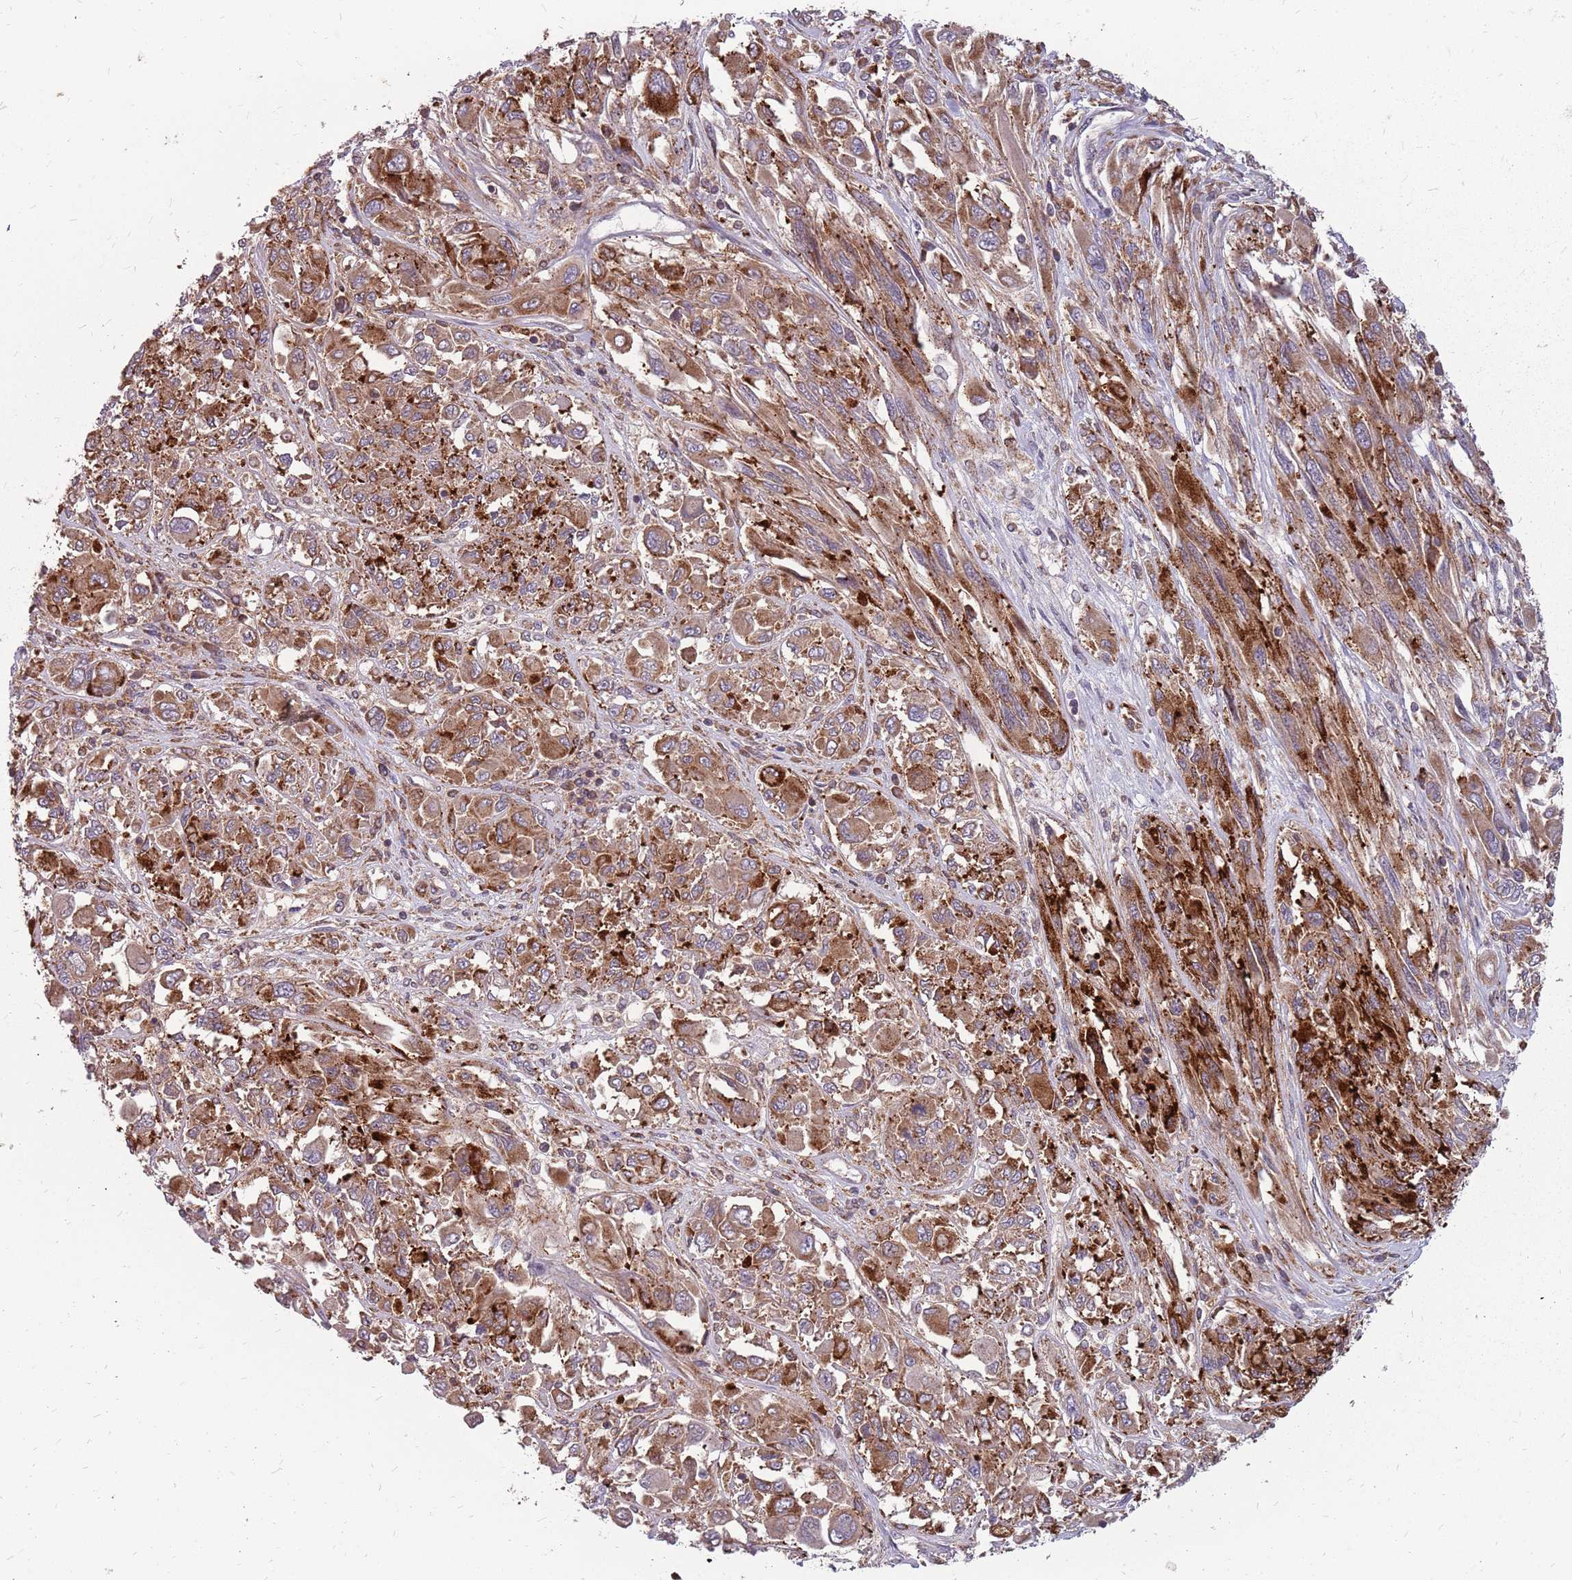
{"staining": {"intensity": "moderate", "quantity": ">75%", "location": "cytoplasmic/membranous"}, "tissue": "melanoma", "cell_type": "Tumor cells", "image_type": "cancer", "snomed": [{"axis": "morphology", "description": "Malignant melanoma, NOS"}, {"axis": "topography", "description": "Skin"}], "caption": "The micrograph displays immunohistochemical staining of malignant melanoma. There is moderate cytoplasmic/membranous expression is appreciated in approximately >75% of tumor cells.", "gene": "NME4", "patient": {"sex": "female", "age": 91}}